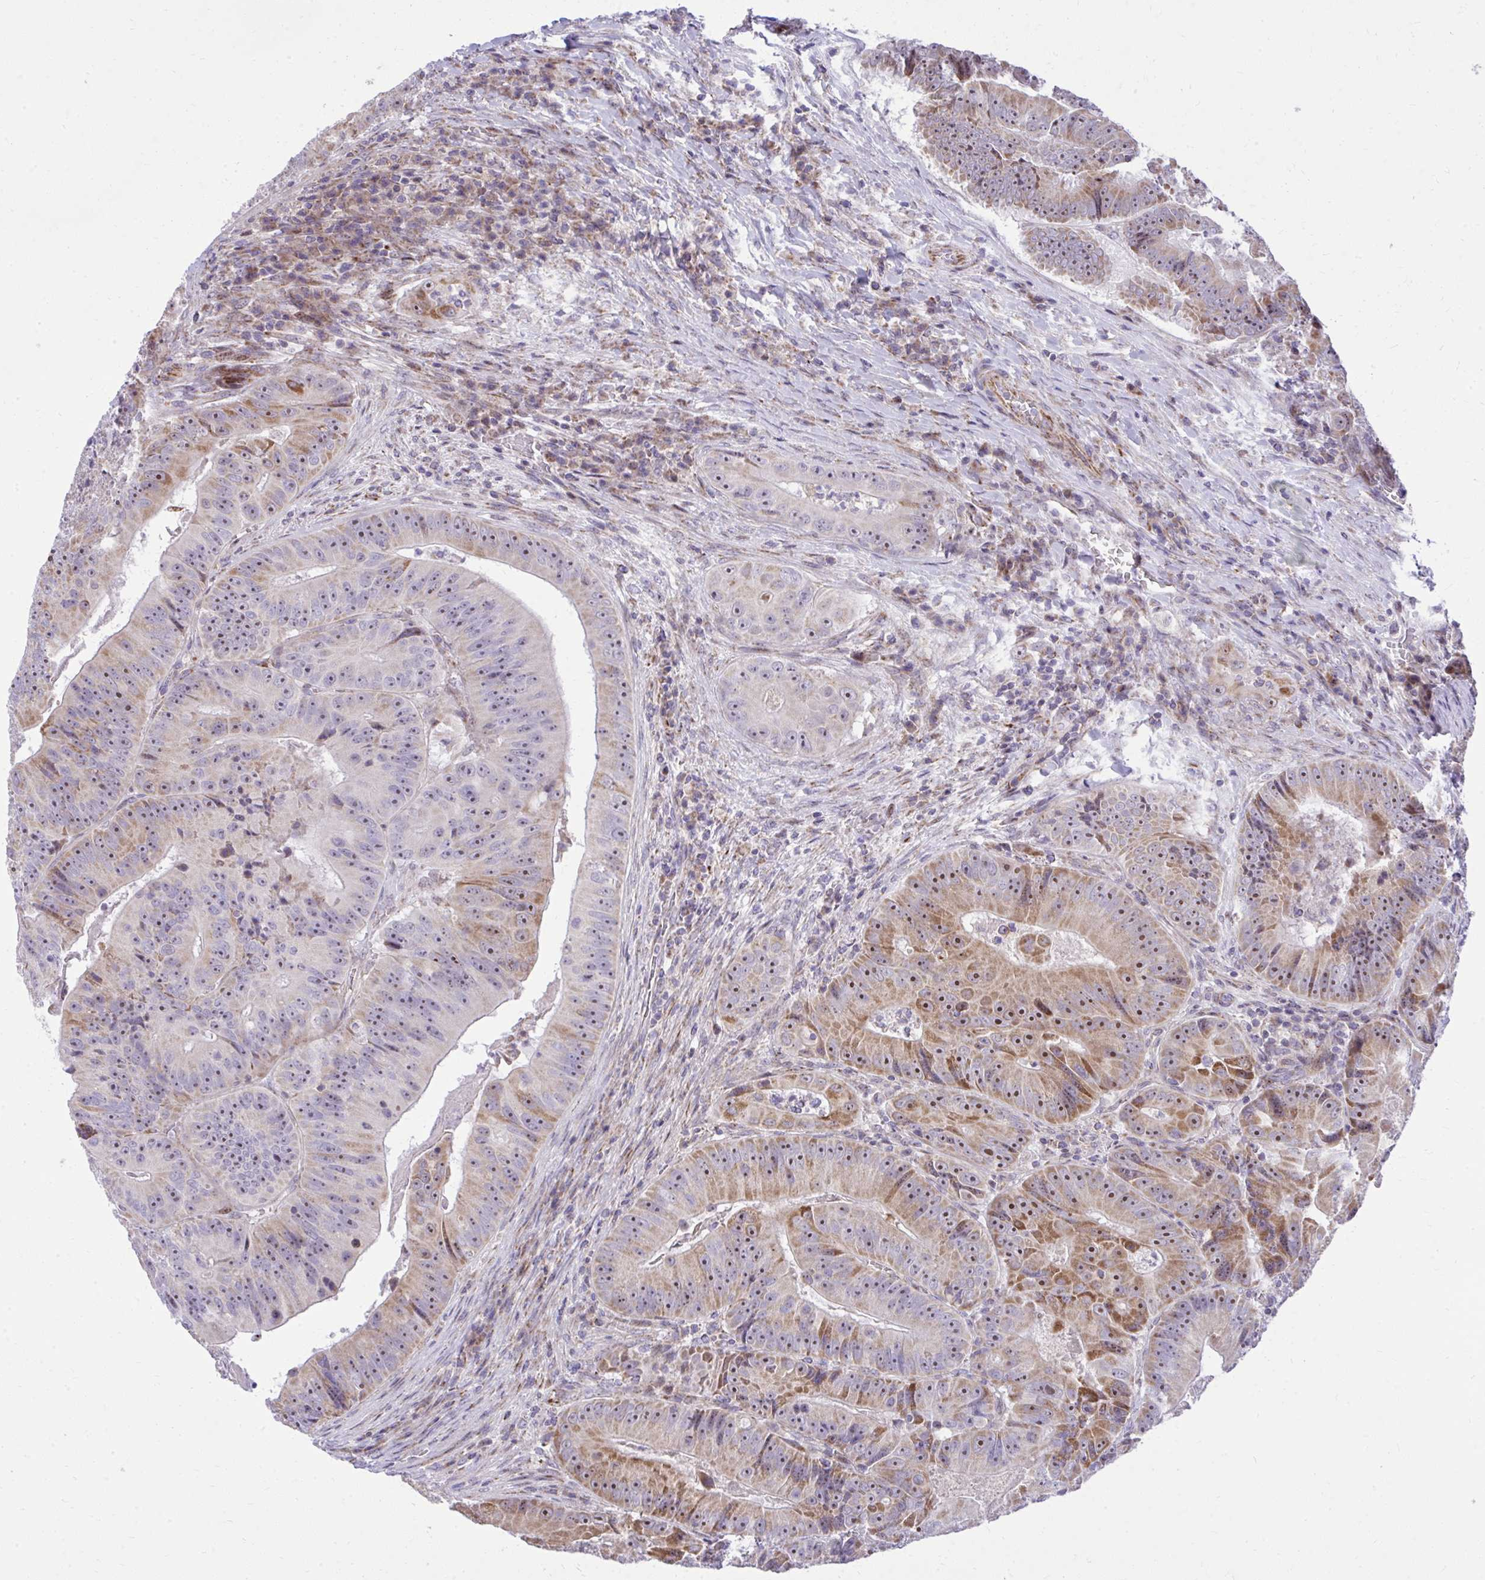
{"staining": {"intensity": "moderate", "quantity": "<25%", "location": "cytoplasmic/membranous"}, "tissue": "colorectal cancer", "cell_type": "Tumor cells", "image_type": "cancer", "snomed": [{"axis": "morphology", "description": "Adenocarcinoma, NOS"}, {"axis": "topography", "description": "Colon"}], "caption": "Adenocarcinoma (colorectal) stained with a protein marker shows moderate staining in tumor cells.", "gene": "GPRIN3", "patient": {"sex": "female", "age": 86}}